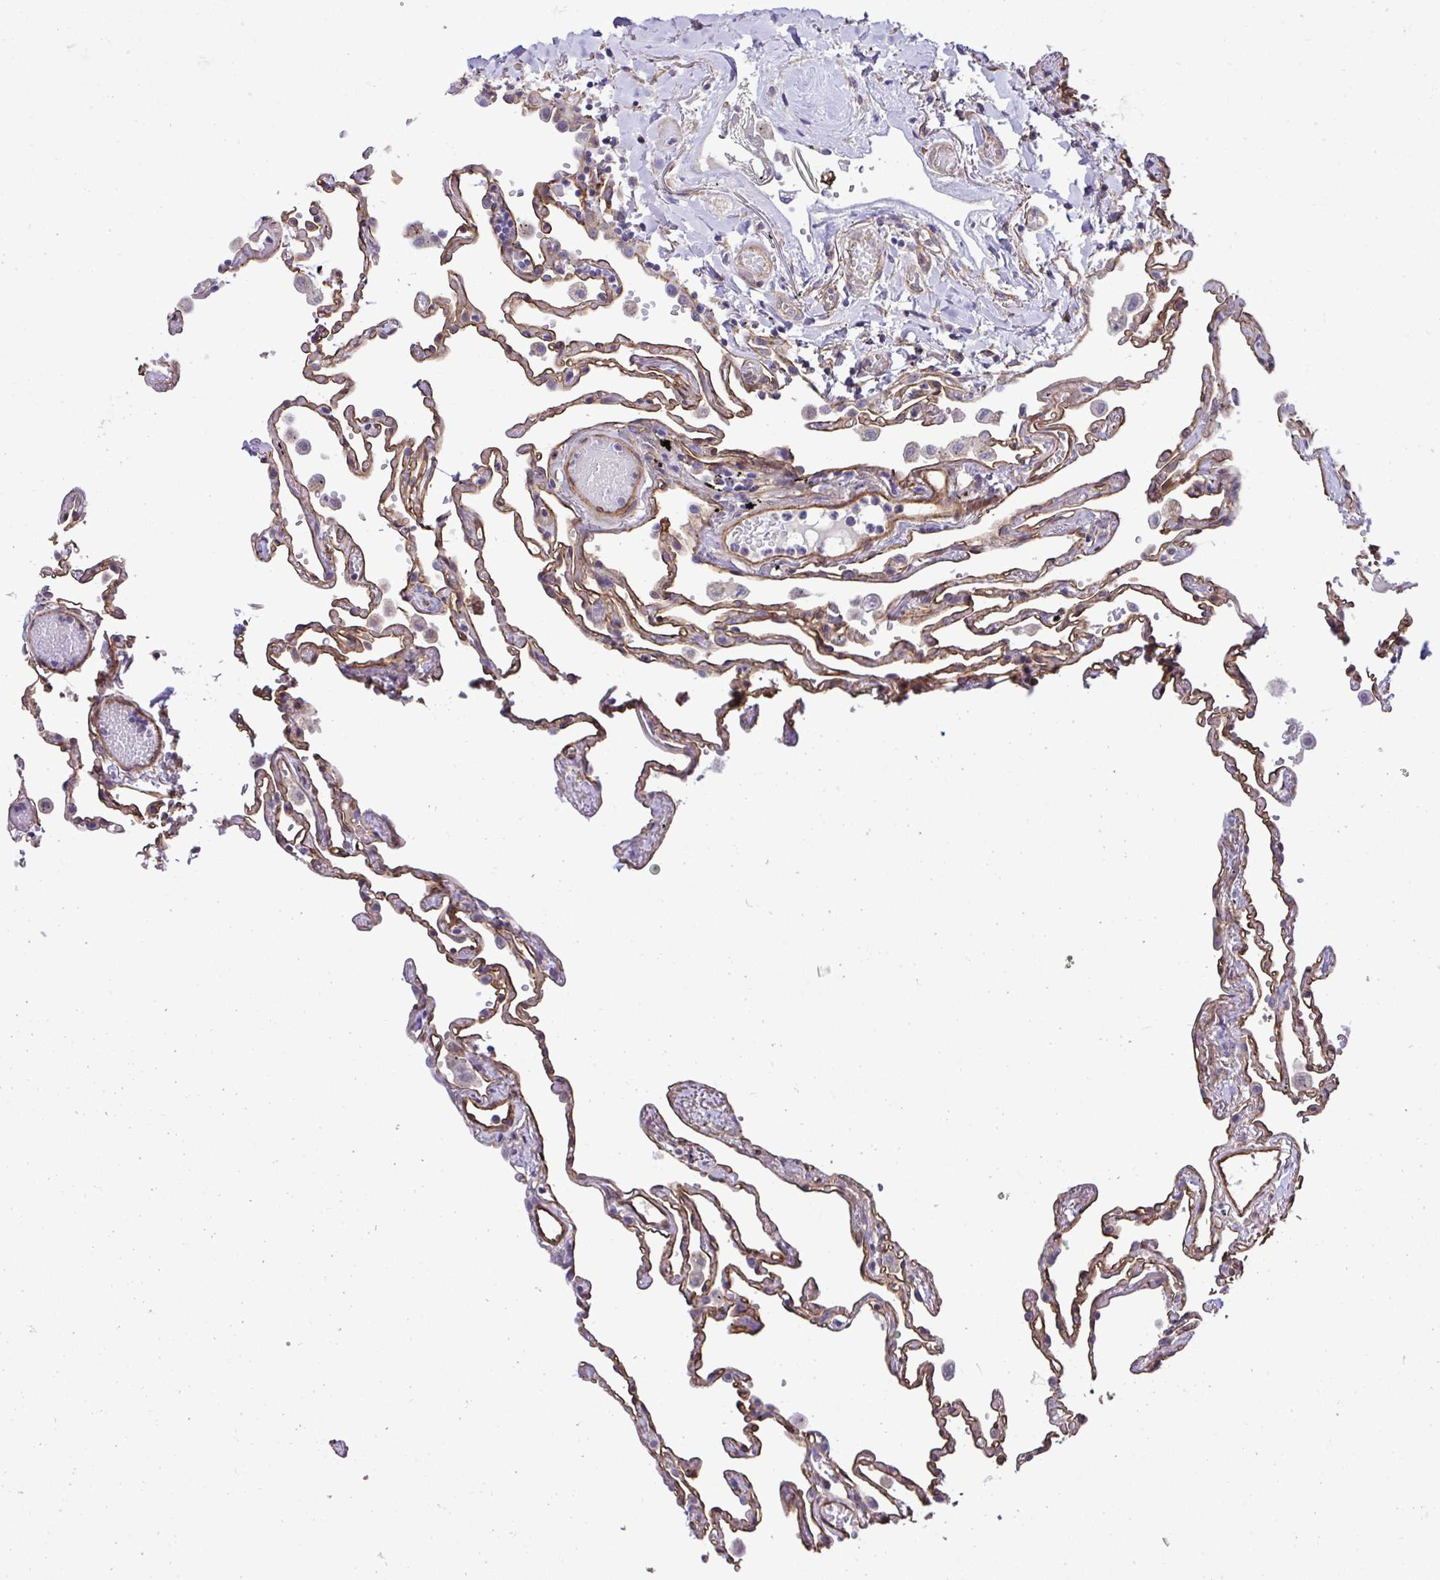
{"staining": {"intensity": "moderate", "quantity": ">75%", "location": "cytoplasmic/membranous"}, "tissue": "lung", "cell_type": "Alveolar cells", "image_type": "normal", "snomed": [{"axis": "morphology", "description": "Normal tissue, NOS"}, {"axis": "topography", "description": "Lung"}], "caption": "Approximately >75% of alveolar cells in benign lung display moderate cytoplasmic/membranous protein staining as visualized by brown immunohistochemical staining.", "gene": "TRIM52", "patient": {"sex": "female", "age": 67}}